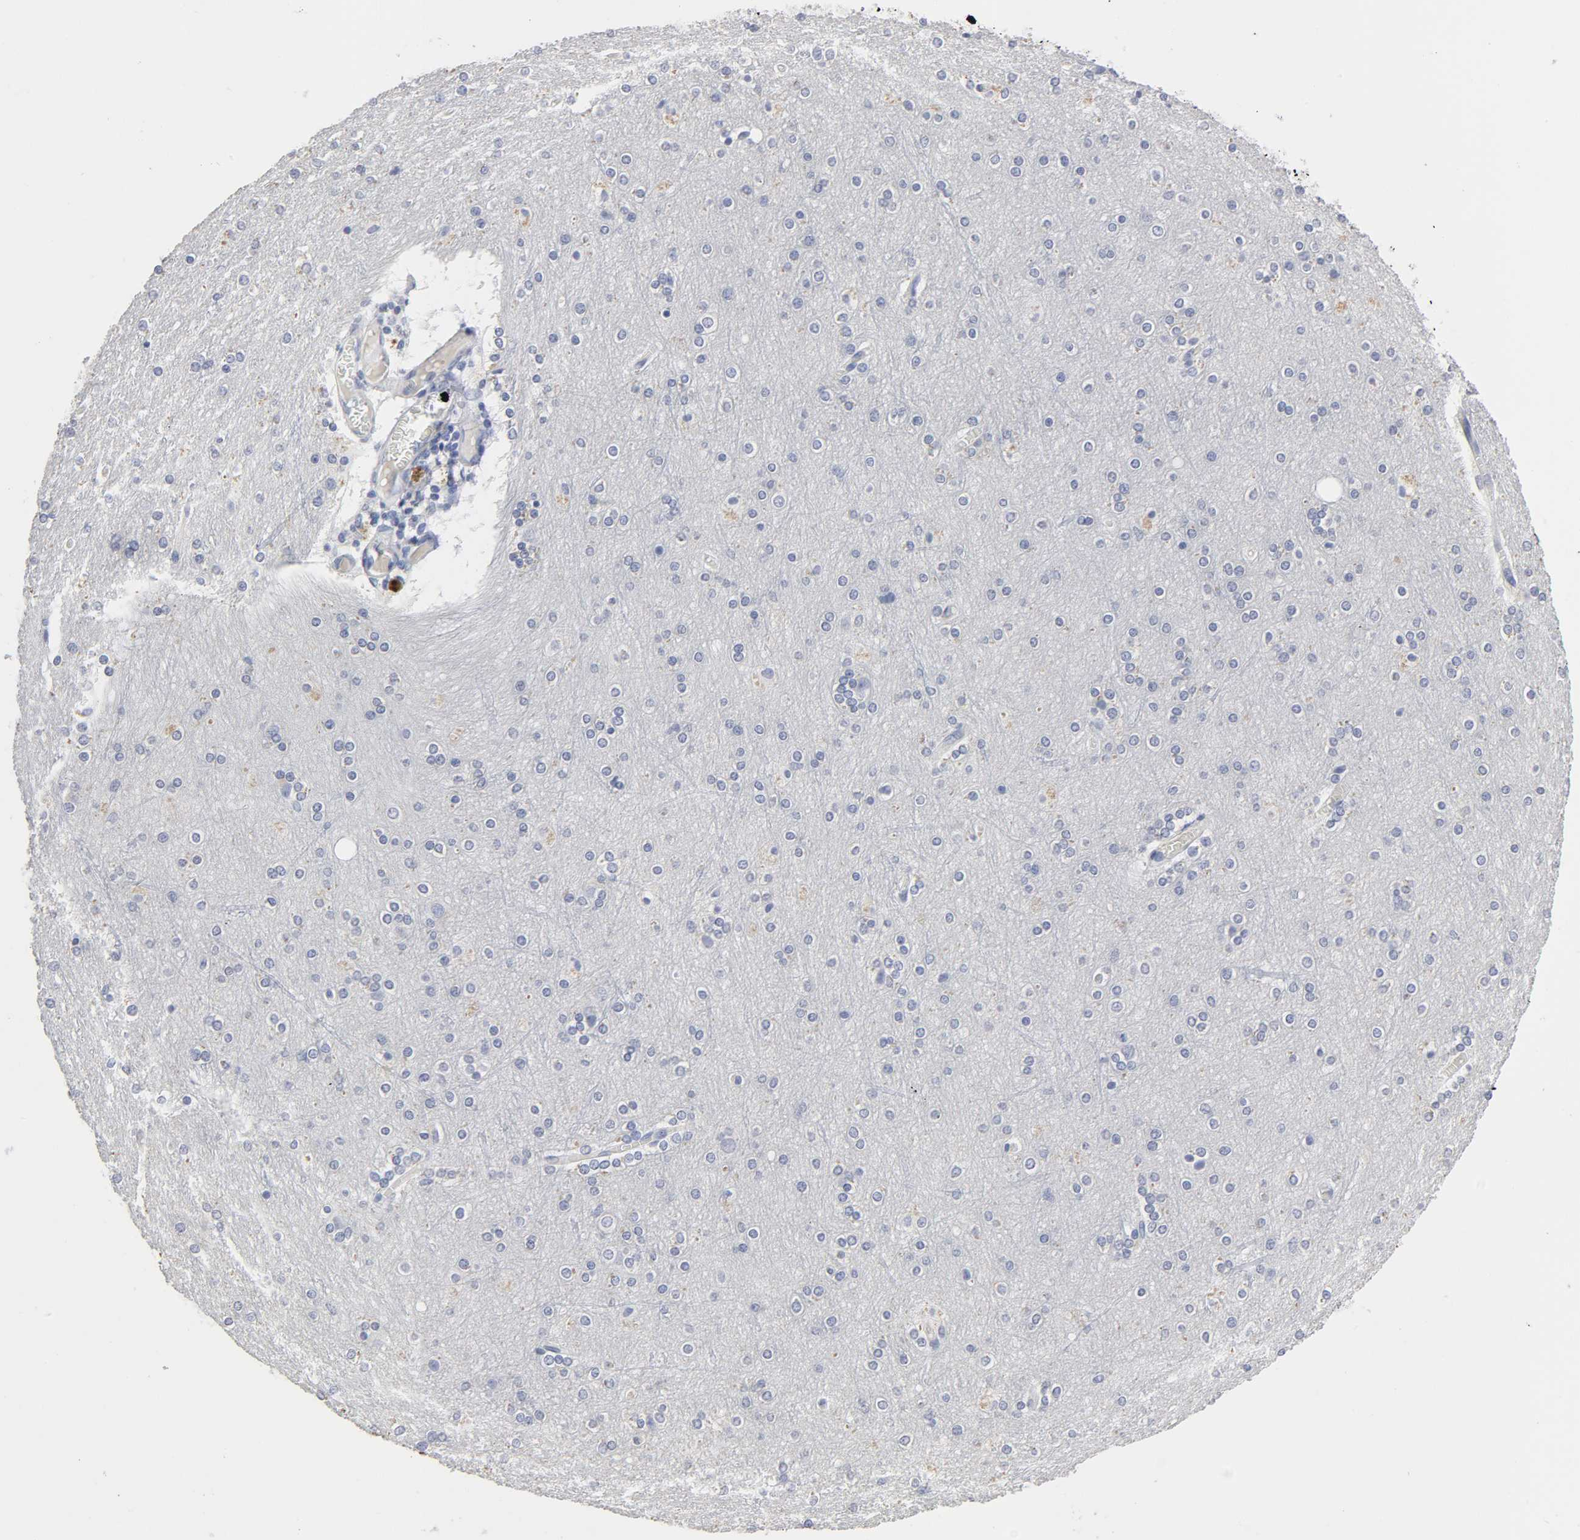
{"staining": {"intensity": "negative", "quantity": "none", "location": "none"}, "tissue": "cerebral cortex", "cell_type": "Endothelial cells", "image_type": "normal", "snomed": [{"axis": "morphology", "description": "Normal tissue, NOS"}, {"axis": "topography", "description": "Cerebral cortex"}], "caption": "High magnification brightfield microscopy of unremarkable cerebral cortex stained with DAB (3,3'-diaminobenzidine) (brown) and counterstained with hematoxylin (blue): endothelial cells show no significant staining.", "gene": "SLCO1B3", "patient": {"sex": "female", "age": 54}}